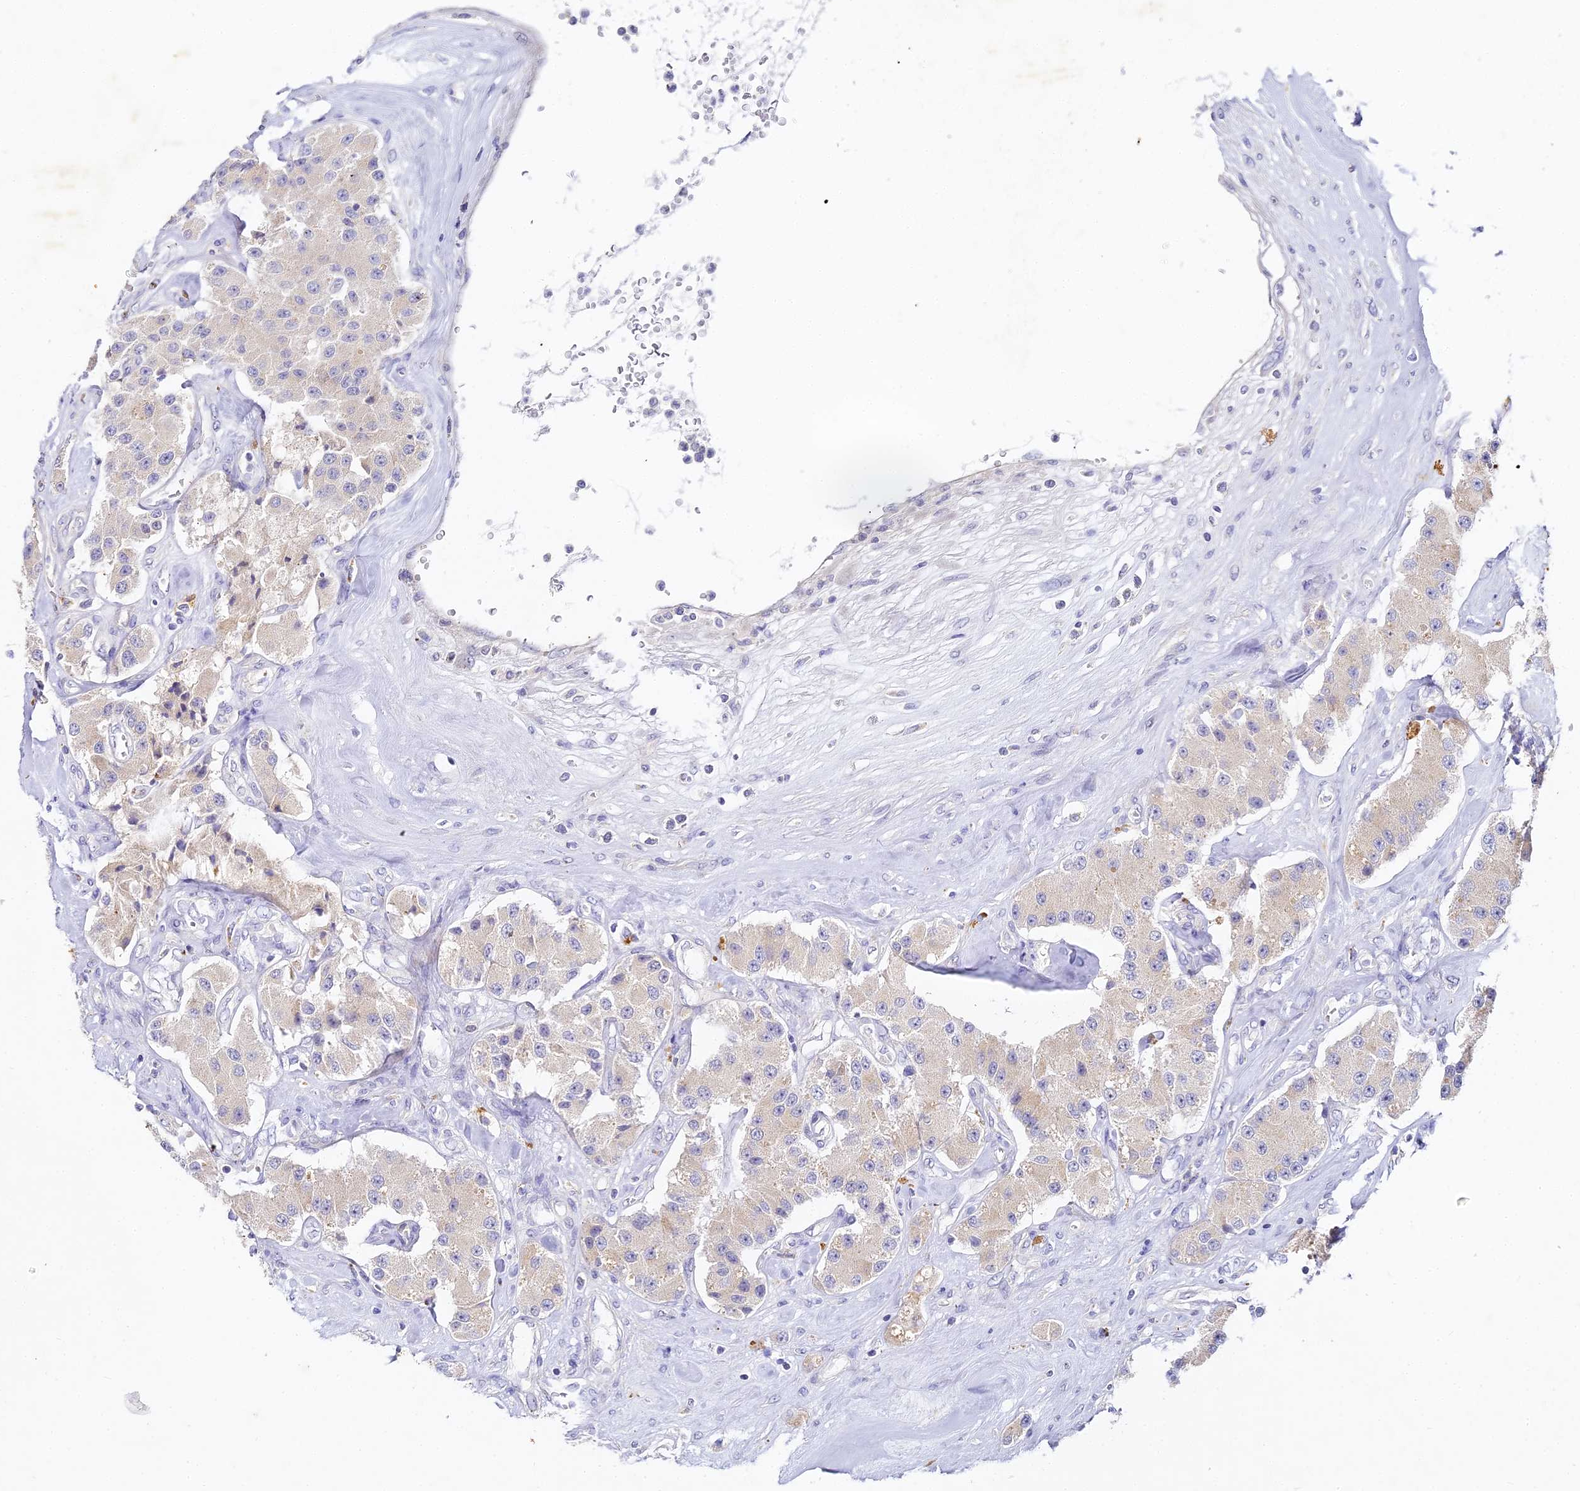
{"staining": {"intensity": "weak", "quantity": "25%-75%", "location": "cytoplasmic/membranous"}, "tissue": "carcinoid", "cell_type": "Tumor cells", "image_type": "cancer", "snomed": [{"axis": "morphology", "description": "Carcinoid, malignant, NOS"}, {"axis": "topography", "description": "Pancreas"}], "caption": "DAB (3,3'-diaminobenzidine) immunohistochemical staining of human carcinoid reveals weak cytoplasmic/membranous protein expression in approximately 25%-75% of tumor cells.", "gene": "DONSON", "patient": {"sex": "male", "age": 41}}